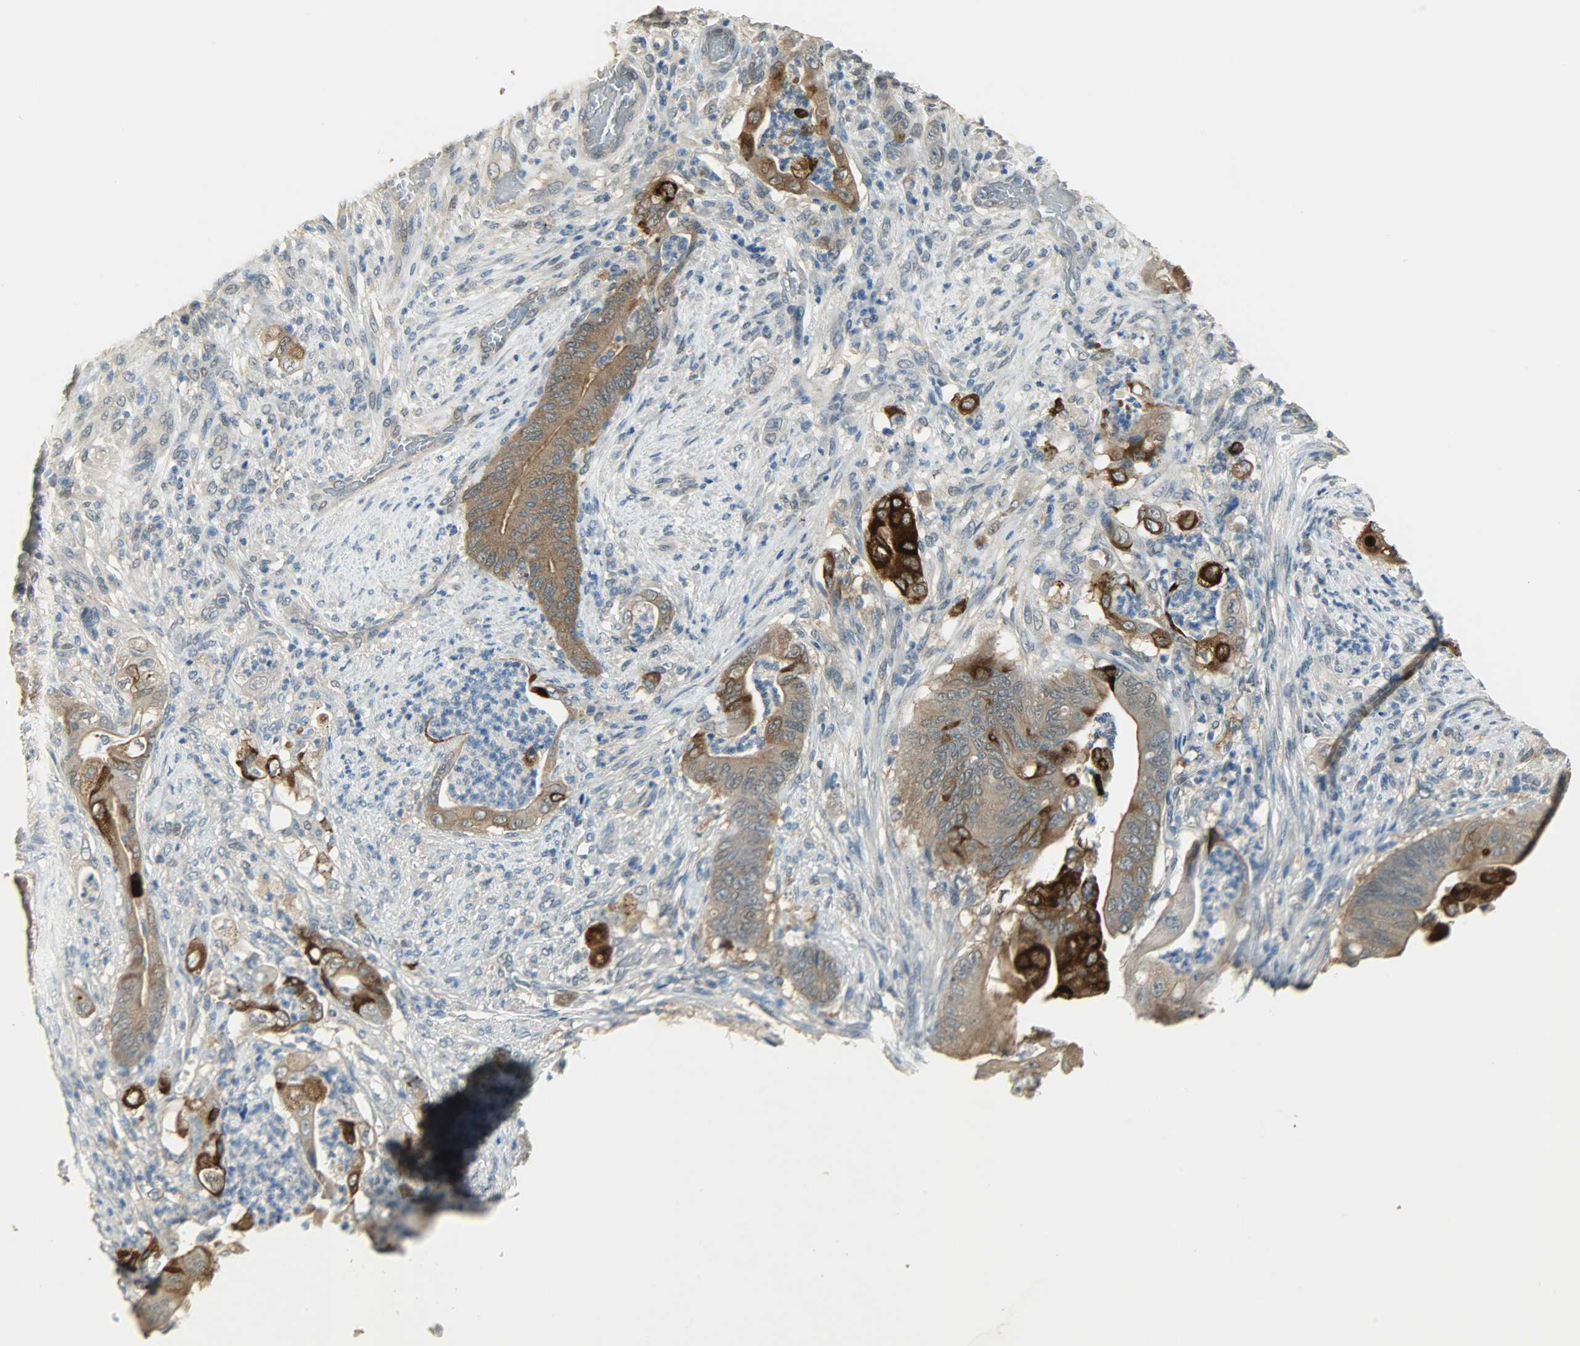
{"staining": {"intensity": "strong", "quantity": "25%-75%", "location": "cytoplasmic/membranous"}, "tissue": "stomach cancer", "cell_type": "Tumor cells", "image_type": "cancer", "snomed": [{"axis": "morphology", "description": "Adenocarcinoma, NOS"}, {"axis": "topography", "description": "Stomach"}], "caption": "Protein analysis of stomach cancer (adenocarcinoma) tissue shows strong cytoplasmic/membranous expression in about 25%-75% of tumor cells. The protein of interest is shown in brown color, while the nuclei are stained blue.", "gene": "PRMT5", "patient": {"sex": "female", "age": 73}}